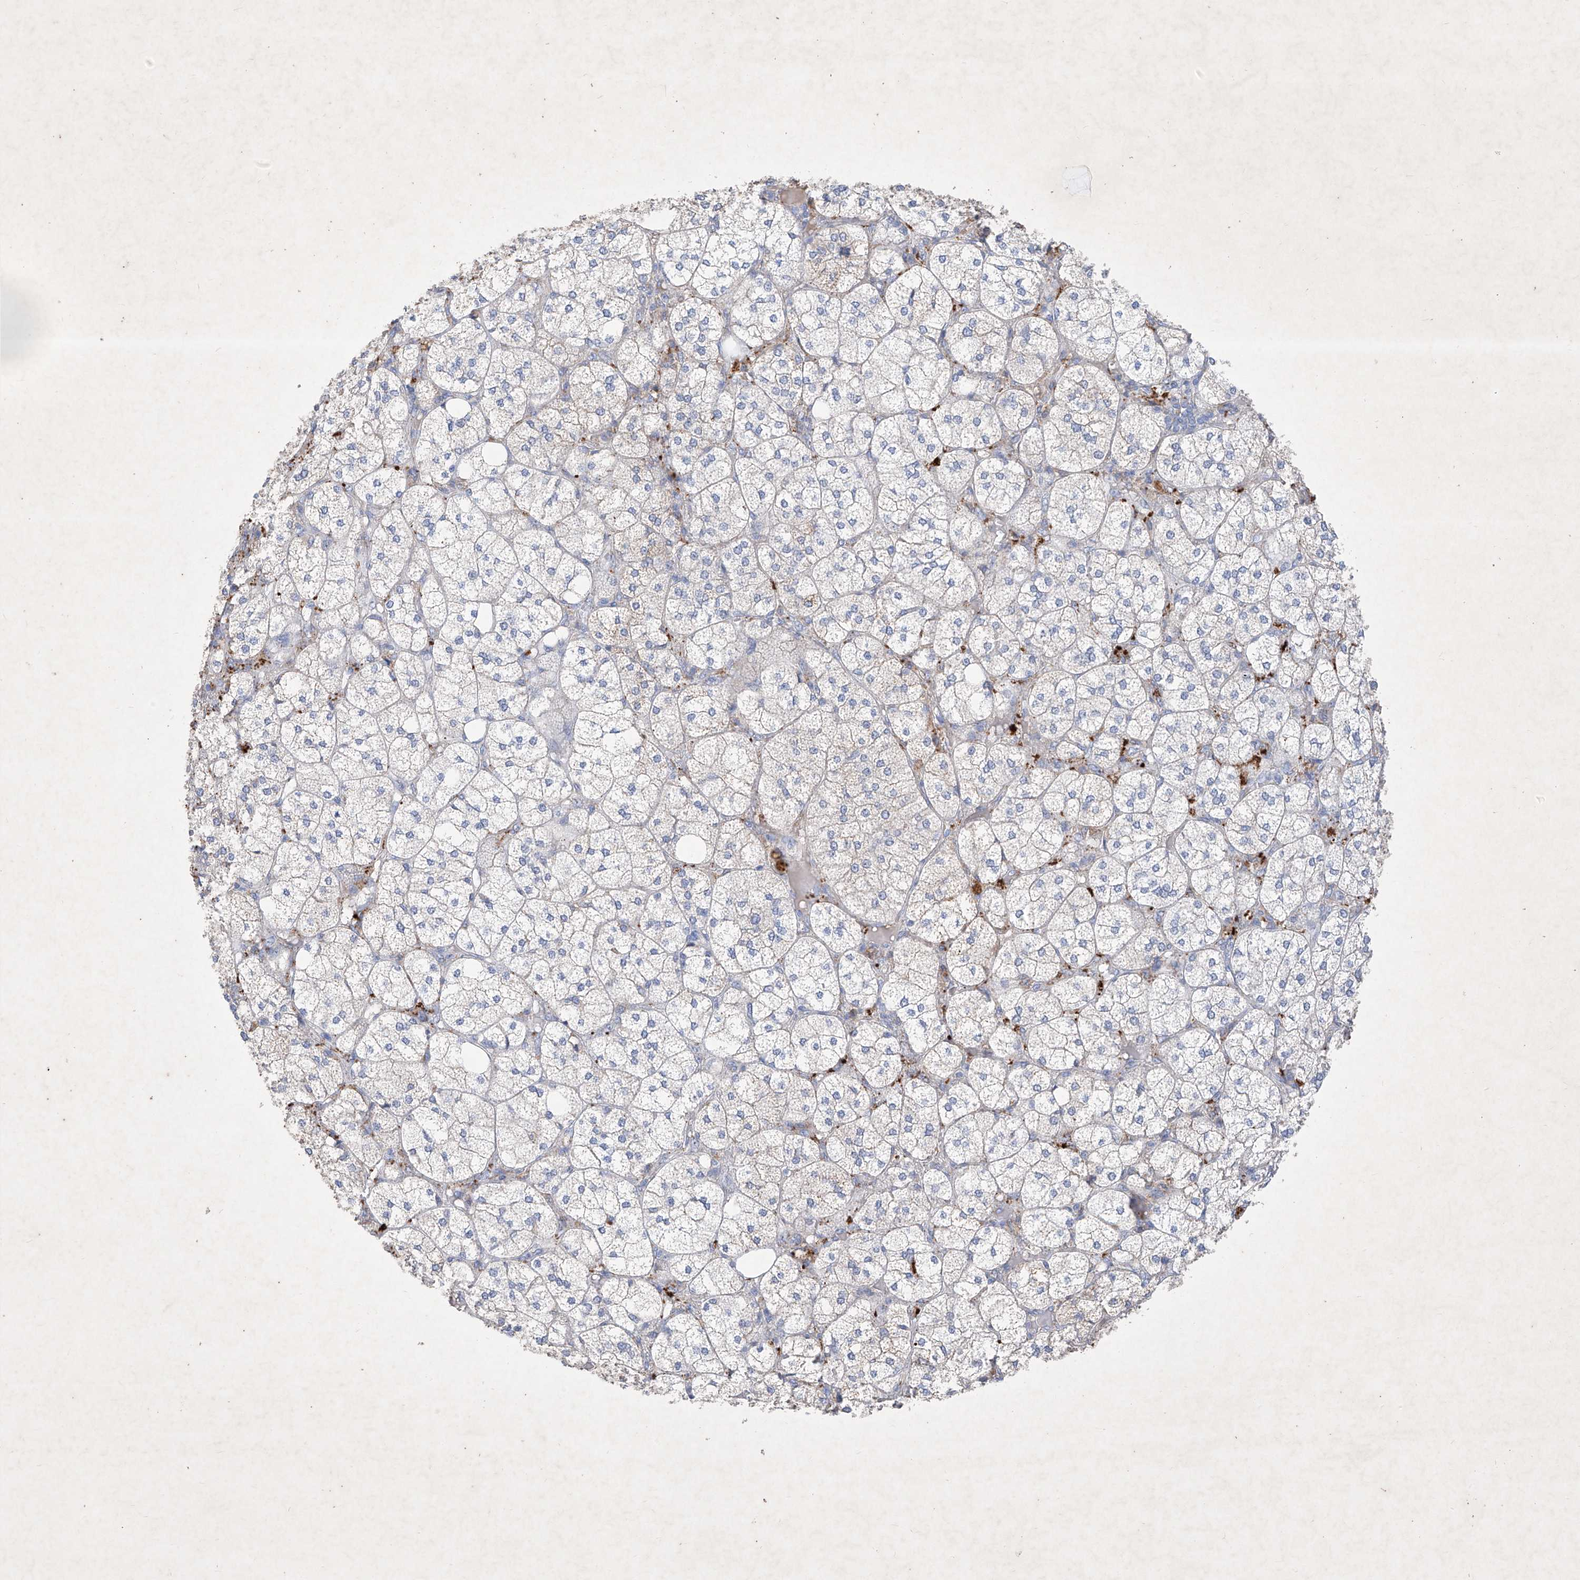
{"staining": {"intensity": "weak", "quantity": "<25%", "location": "cytoplasmic/membranous"}, "tissue": "adrenal gland", "cell_type": "Glandular cells", "image_type": "normal", "snomed": [{"axis": "morphology", "description": "Normal tissue, NOS"}, {"axis": "topography", "description": "Adrenal gland"}], "caption": "Immunohistochemistry (IHC) photomicrograph of unremarkable adrenal gland: adrenal gland stained with DAB shows no significant protein expression in glandular cells. (Brightfield microscopy of DAB (3,3'-diaminobenzidine) immunohistochemistry (IHC) at high magnification).", "gene": "ASNS", "patient": {"sex": "female", "age": 61}}